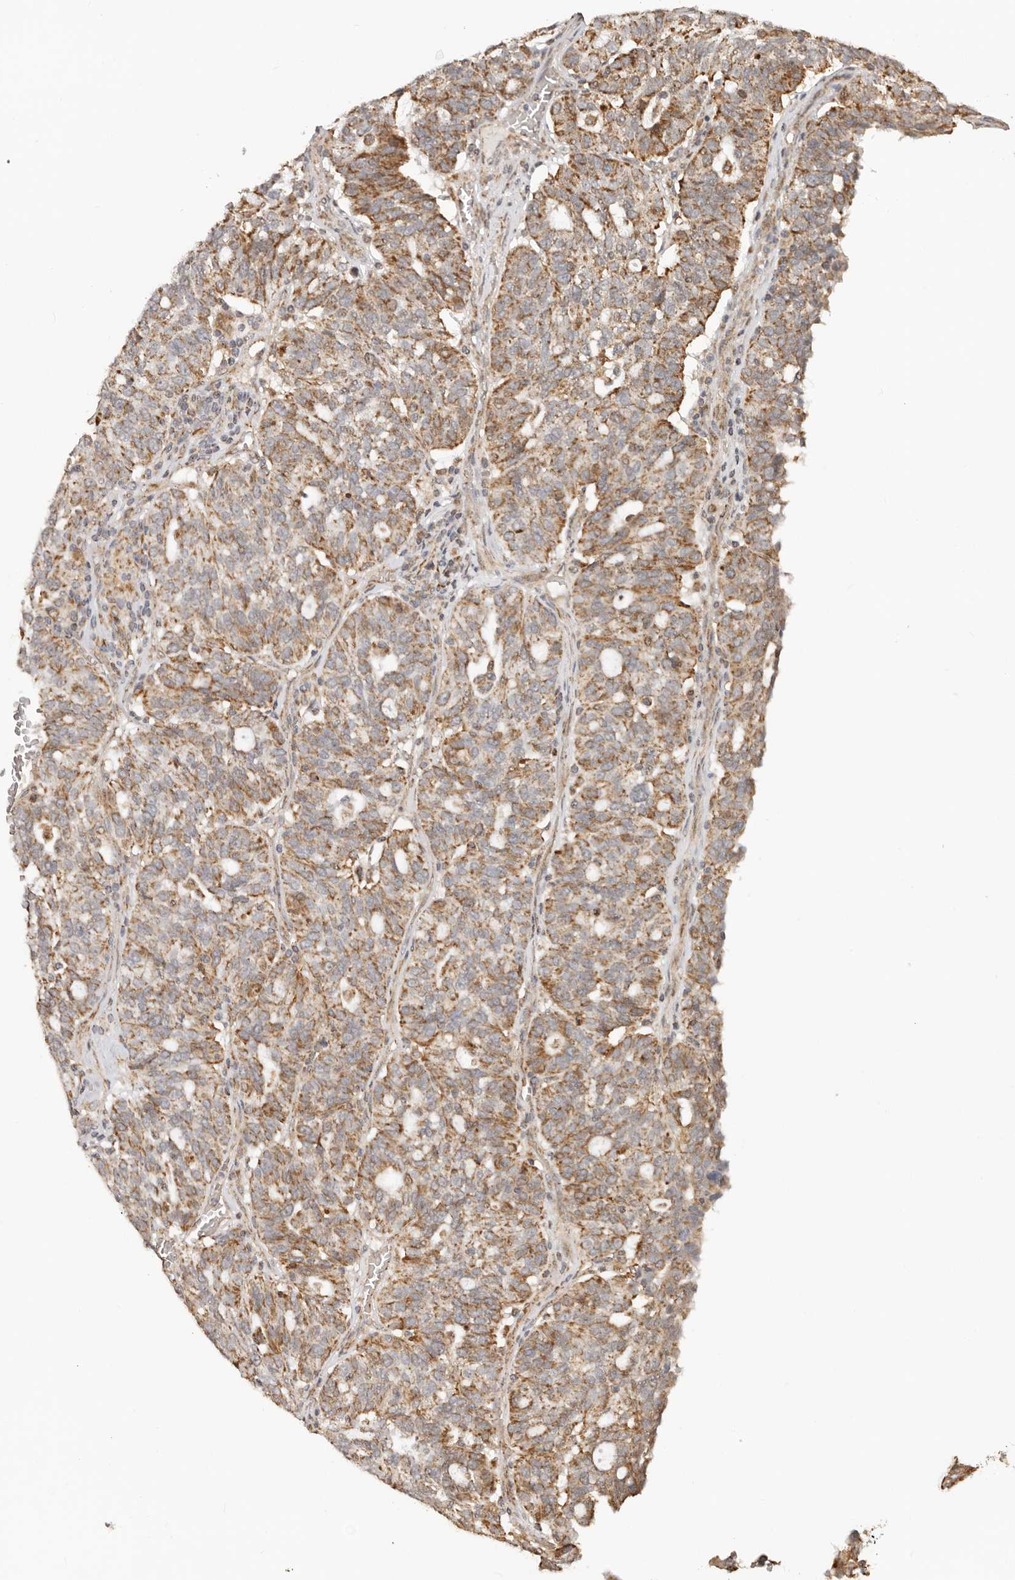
{"staining": {"intensity": "moderate", "quantity": ">75%", "location": "cytoplasmic/membranous"}, "tissue": "ovarian cancer", "cell_type": "Tumor cells", "image_type": "cancer", "snomed": [{"axis": "morphology", "description": "Cystadenocarcinoma, serous, NOS"}, {"axis": "topography", "description": "Ovary"}], "caption": "A brown stain highlights moderate cytoplasmic/membranous expression of a protein in human ovarian cancer tumor cells. The staining was performed using DAB (3,3'-diaminobenzidine) to visualize the protein expression in brown, while the nuclei were stained in blue with hematoxylin (Magnification: 20x).", "gene": "NDUFB11", "patient": {"sex": "female", "age": 59}}